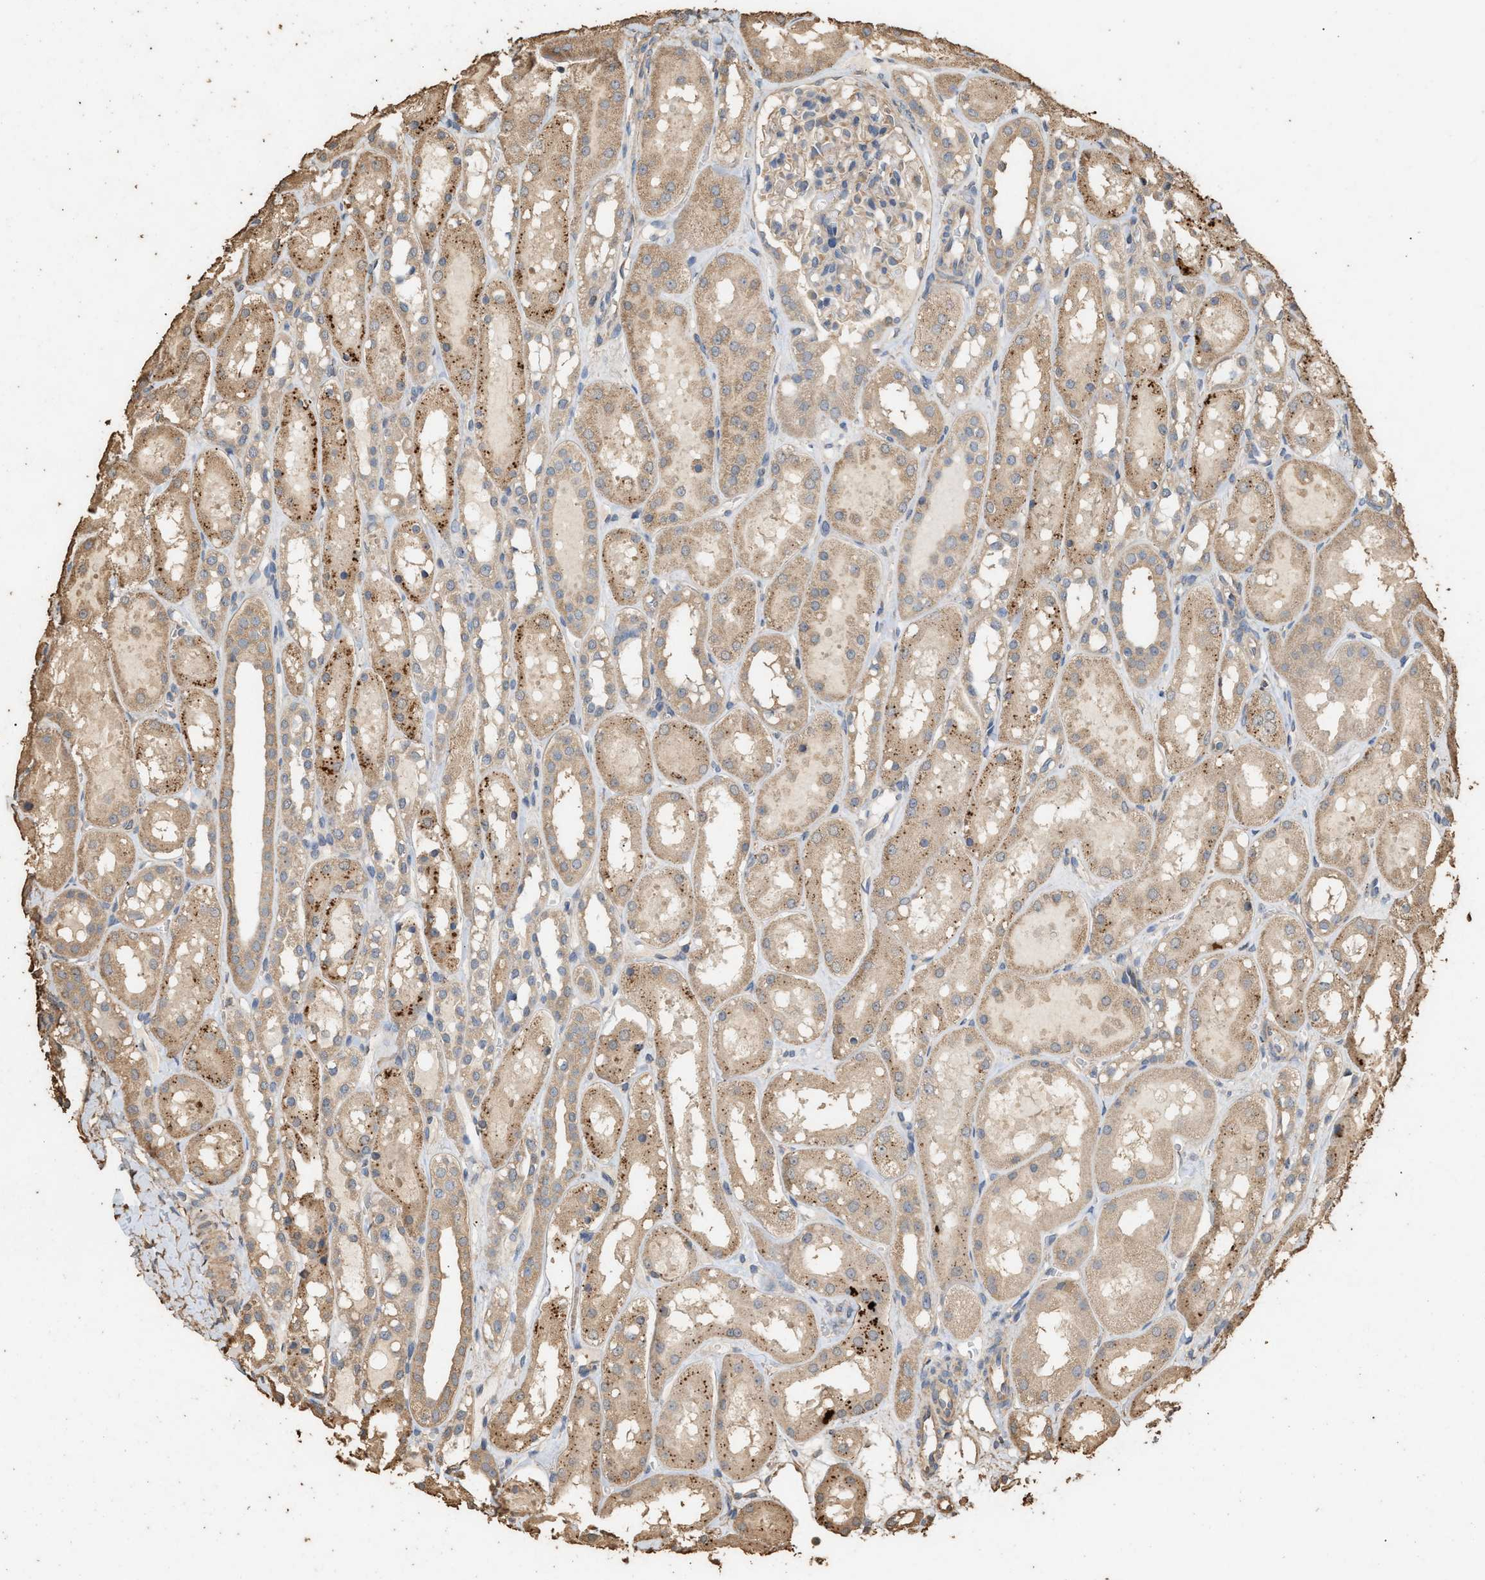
{"staining": {"intensity": "weak", "quantity": "25%-75%", "location": "cytoplasmic/membranous"}, "tissue": "kidney", "cell_type": "Cells in glomeruli", "image_type": "normal", "snomed": [{"axis": "morphology", "description": "Normal tissue, NOS"}, {"axis": "topography", "description": "Kidney"}, {"axis": "topography", "description": "Urinary bladder"}], "caption": "This image exhibits benign kidney stained with immunohistochemistry (IHC) to label a protein in brown. The cytoplasmic/membranous of cells in glomeruli show weak positivity for the protein. Nuclei are counter-stained blue.", "gene": "DCAF7", "patient": {"sex": "male", "age": 16}}